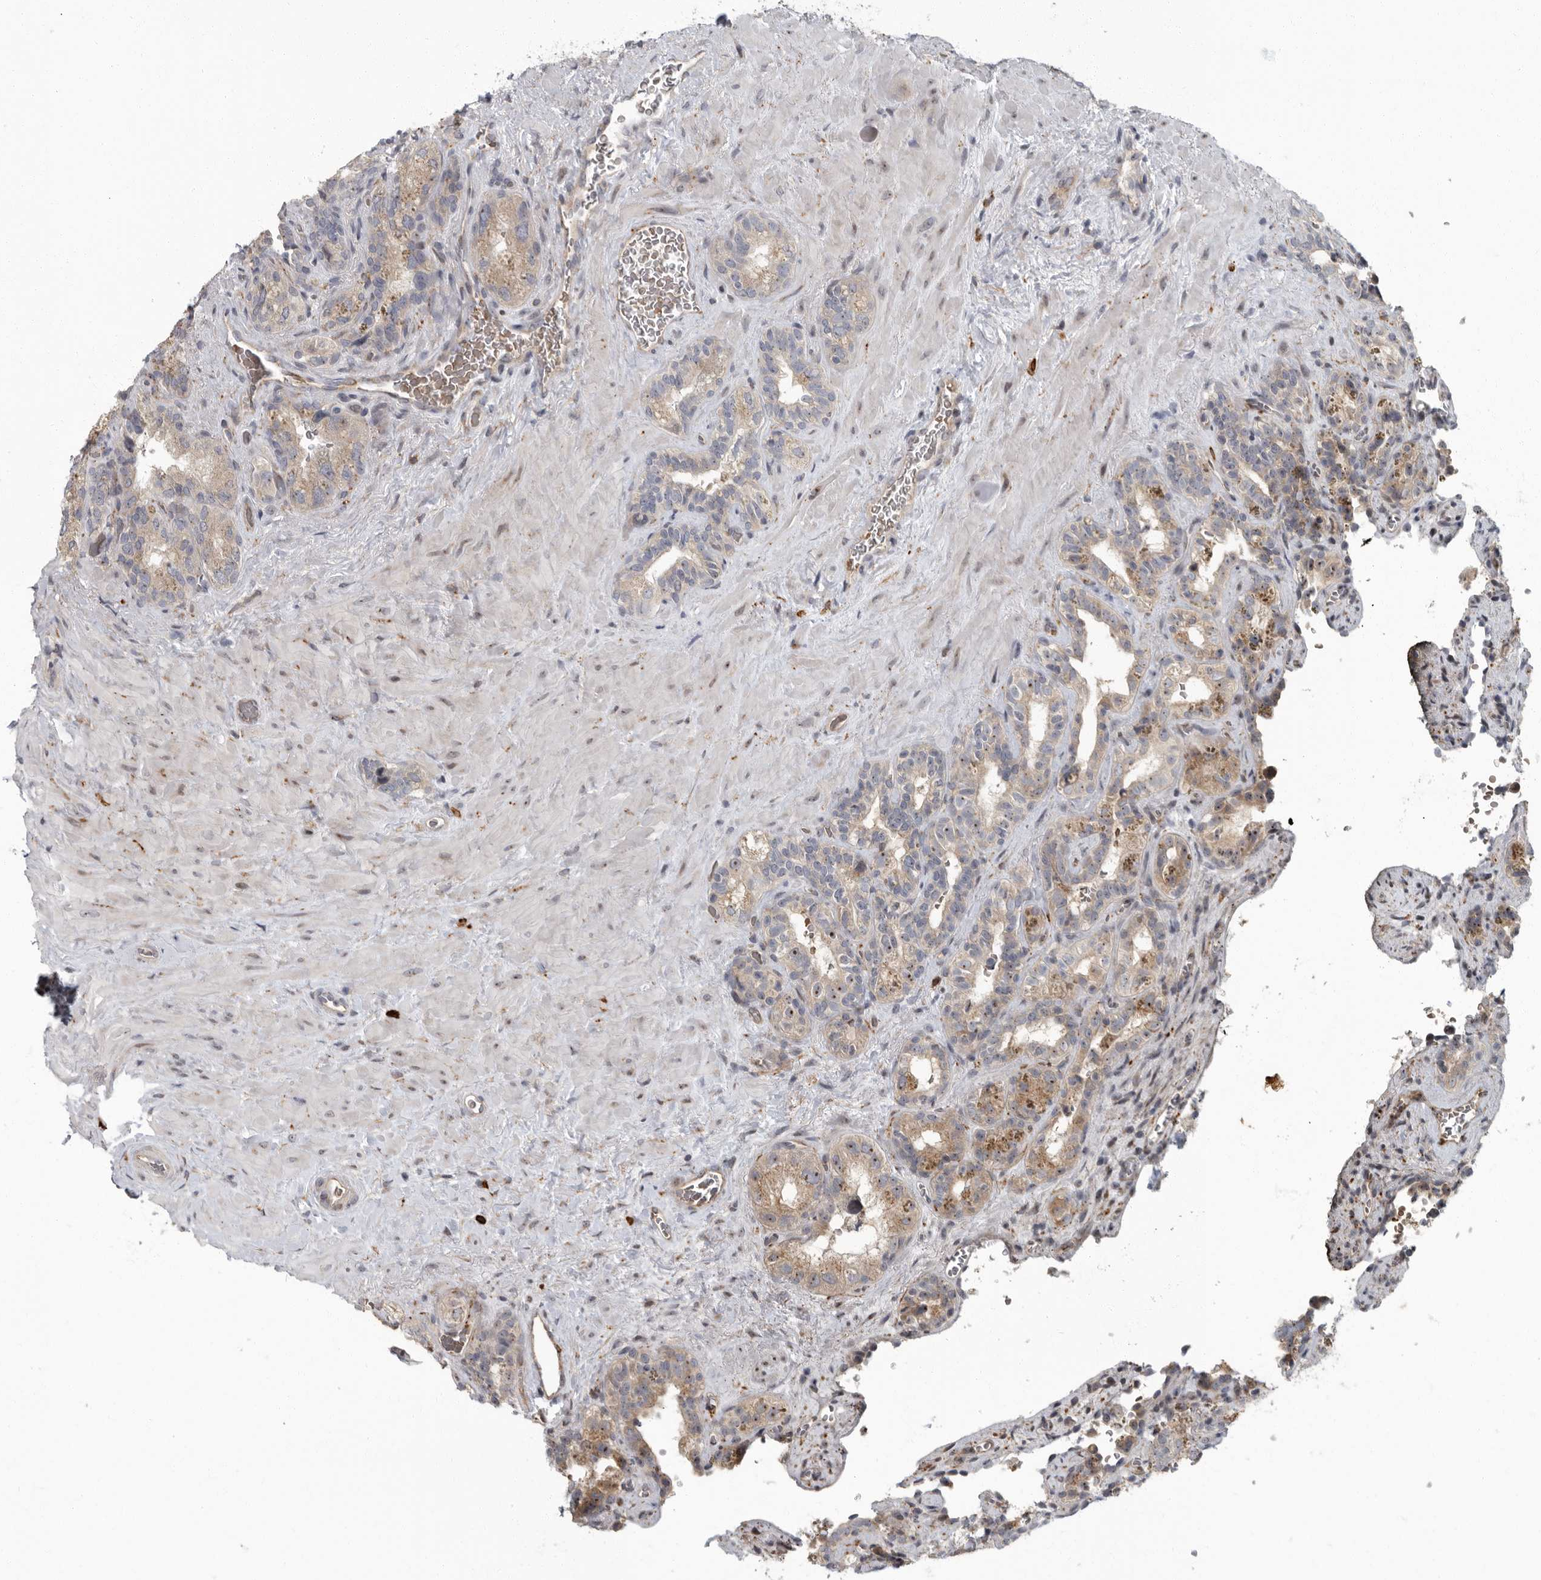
{"staining": {"intensity": "moderate", "quantity": ">75%", "location": "cytoplasmic/membranous,nuclear"}, "tissue": "seminal vesicle", "cell_type": "Glandular cells", "image_type": "normal", "snomed": [{"axis": "morphology", "description": "Normal tissue, NOS"}, {"axis": "topography", "description": "Prostate"}, {"axis": "topography", "description": "Seminal veicle"}], "caption": "Immunohistochemistry (IHC) micrograph of normal seminal vesicle stained for a protein (brown), which reveals medium levels of moderate cytoplasmic/membranous,nuclear expression in about >75% of glandular cells.", "gene": "PDCD11", "patient": {"sex": "male", "age": 67}}